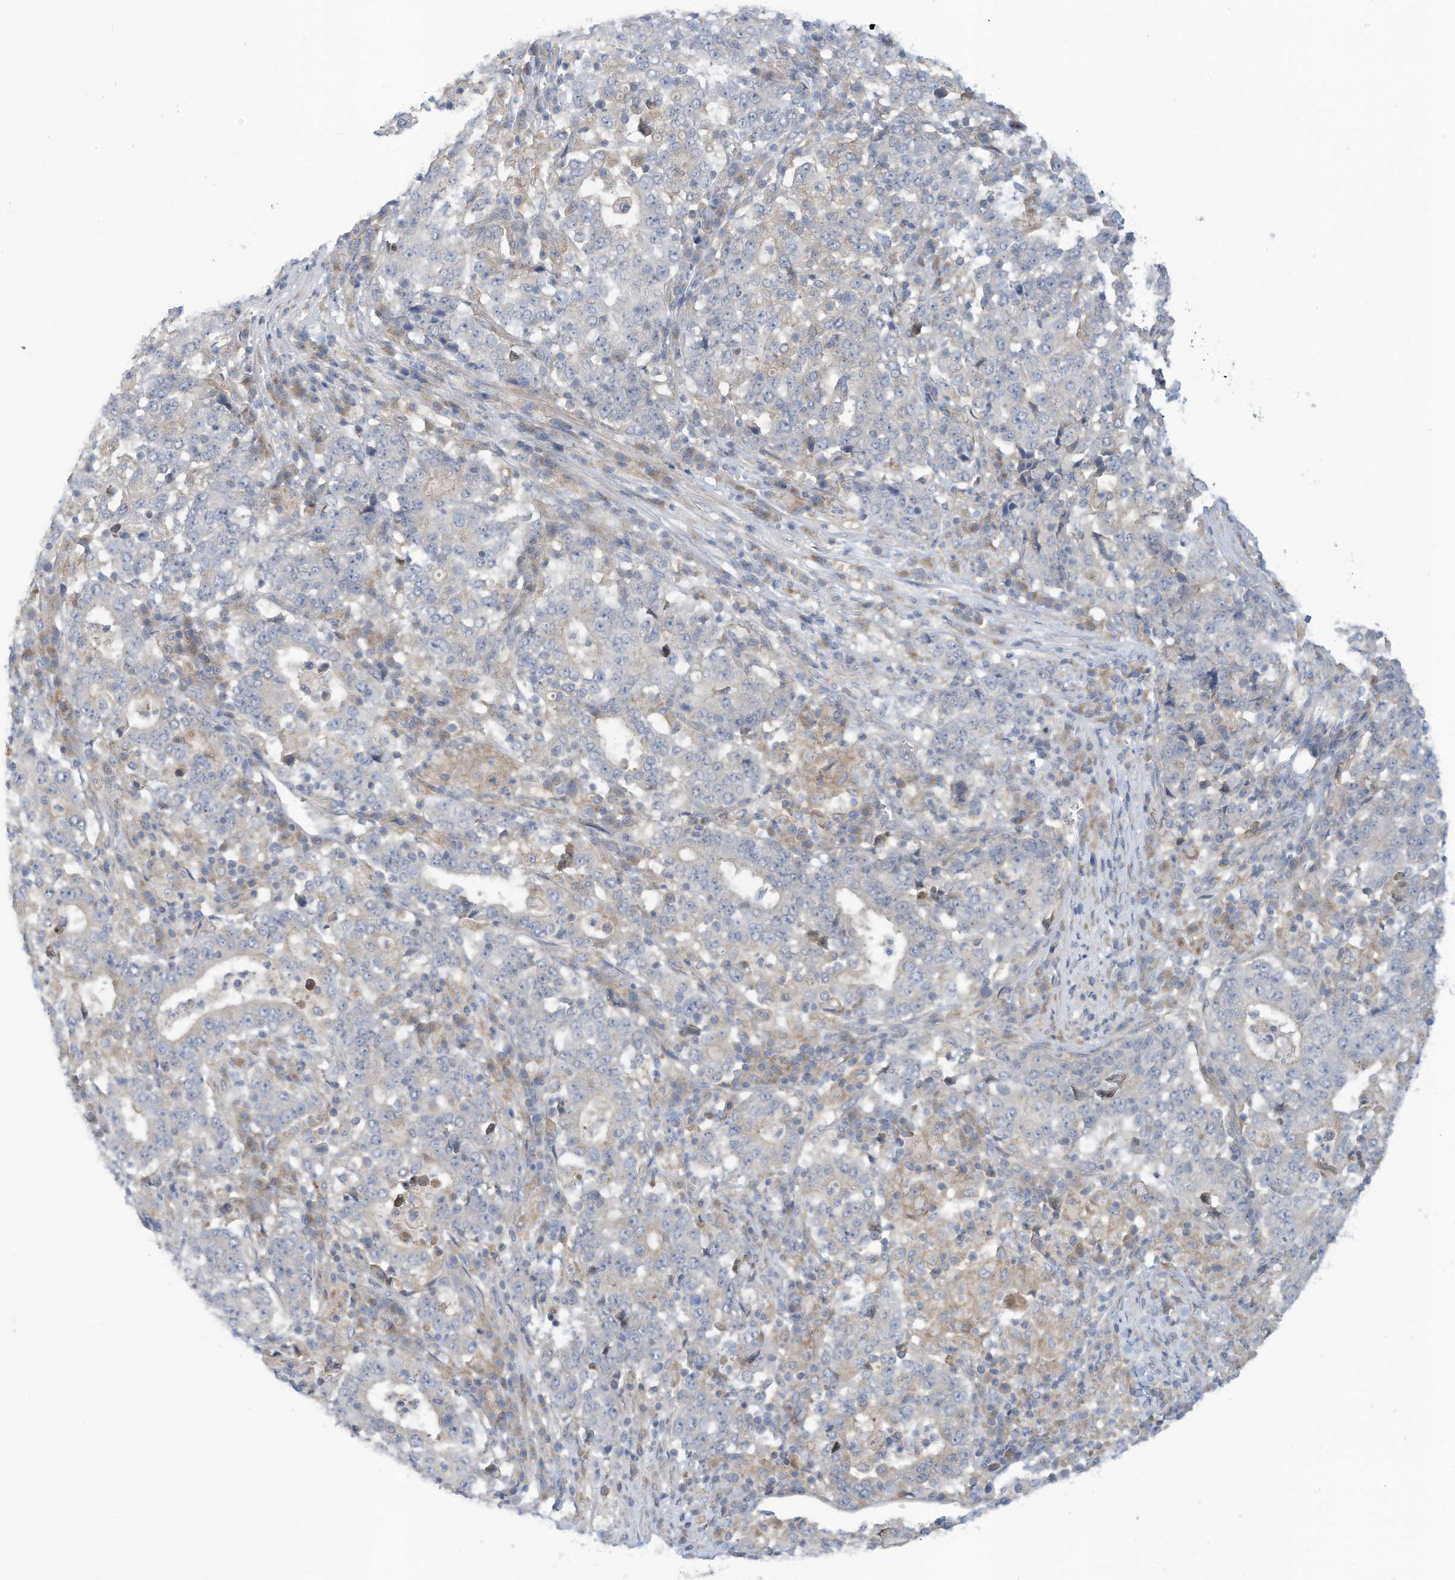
{"staining": {"intensity": "negative", "quantity": "none", "location": "none"}, "tissue": "stomach cancer", "cell_type": "Tumor cells", "image_type": "cancer", "snomed": [{"axis": "morphology", "description": "Adenocarcinoma, NOS"}, {"axis": "topography", "description": "Stomach"}], "caption": "Stomach cancer was stained to show a protein in brown. There is no significant staining in tumor cells.", "gene": "ADAT2", "patient": {"sex": "male", "age": 59}}